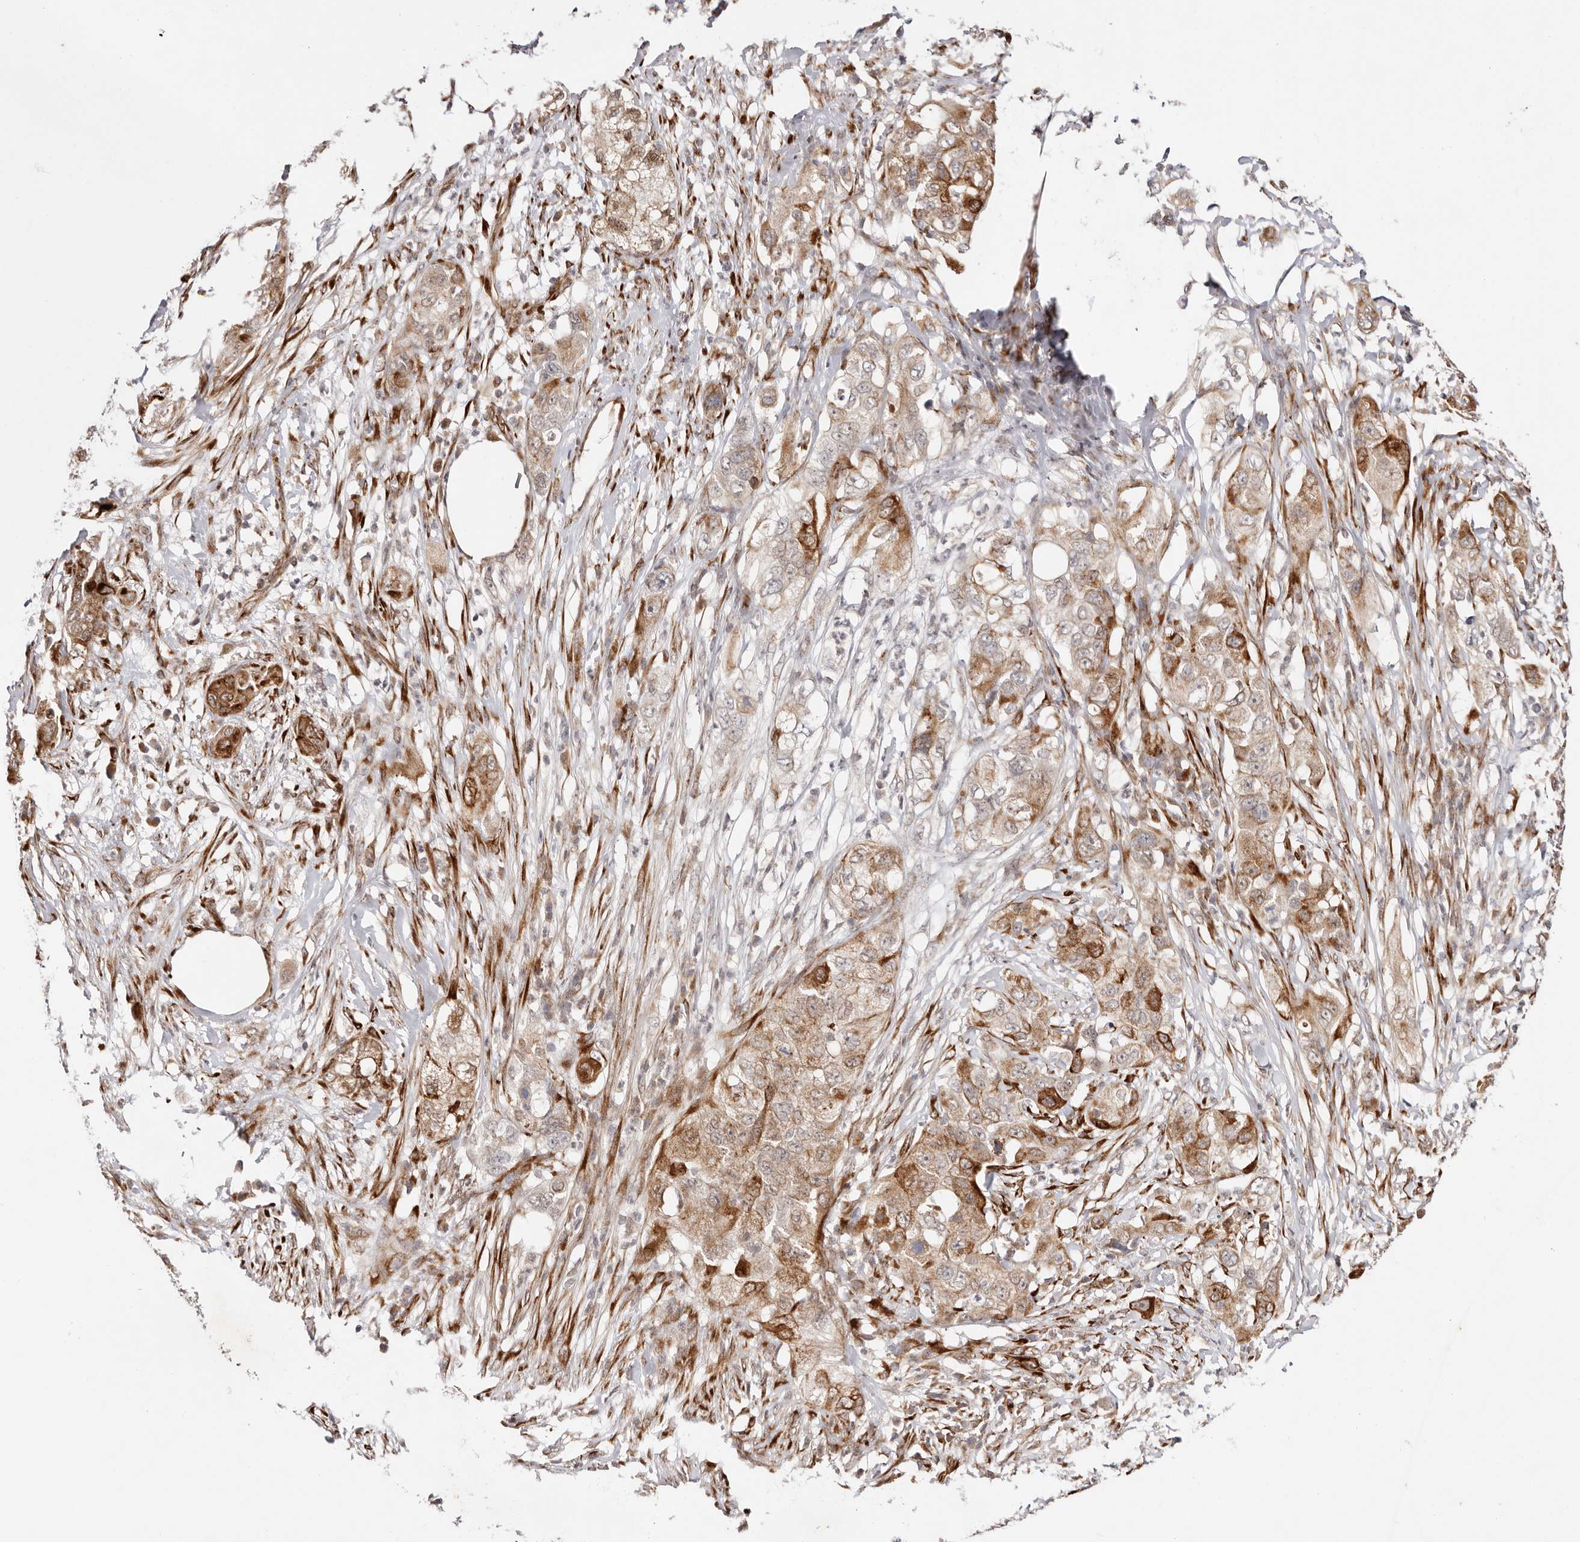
{"staining": {"intensity": "moderate", "quantity": ">75%", "location": "cytoplasmic/membranous"}, "tissue": "pancreatic cancer", "cell_type": "Tumor cells", "image_type": "cancer", "snomed": [{"axis": "morphology", "description": "Adenocarcinoma, NOS"}, {"axis": "topography", "description": "Pancreas"}], "caption": "There is medium levels of moderate cytoplasmic/membranous staining in tumor cells of adenocarcinoma (pancreatic), as demonstrated by immunohistochemical staining (brown color).", "gene": "BCL2L15", "patient": {"sex": "female", "age": 78}}